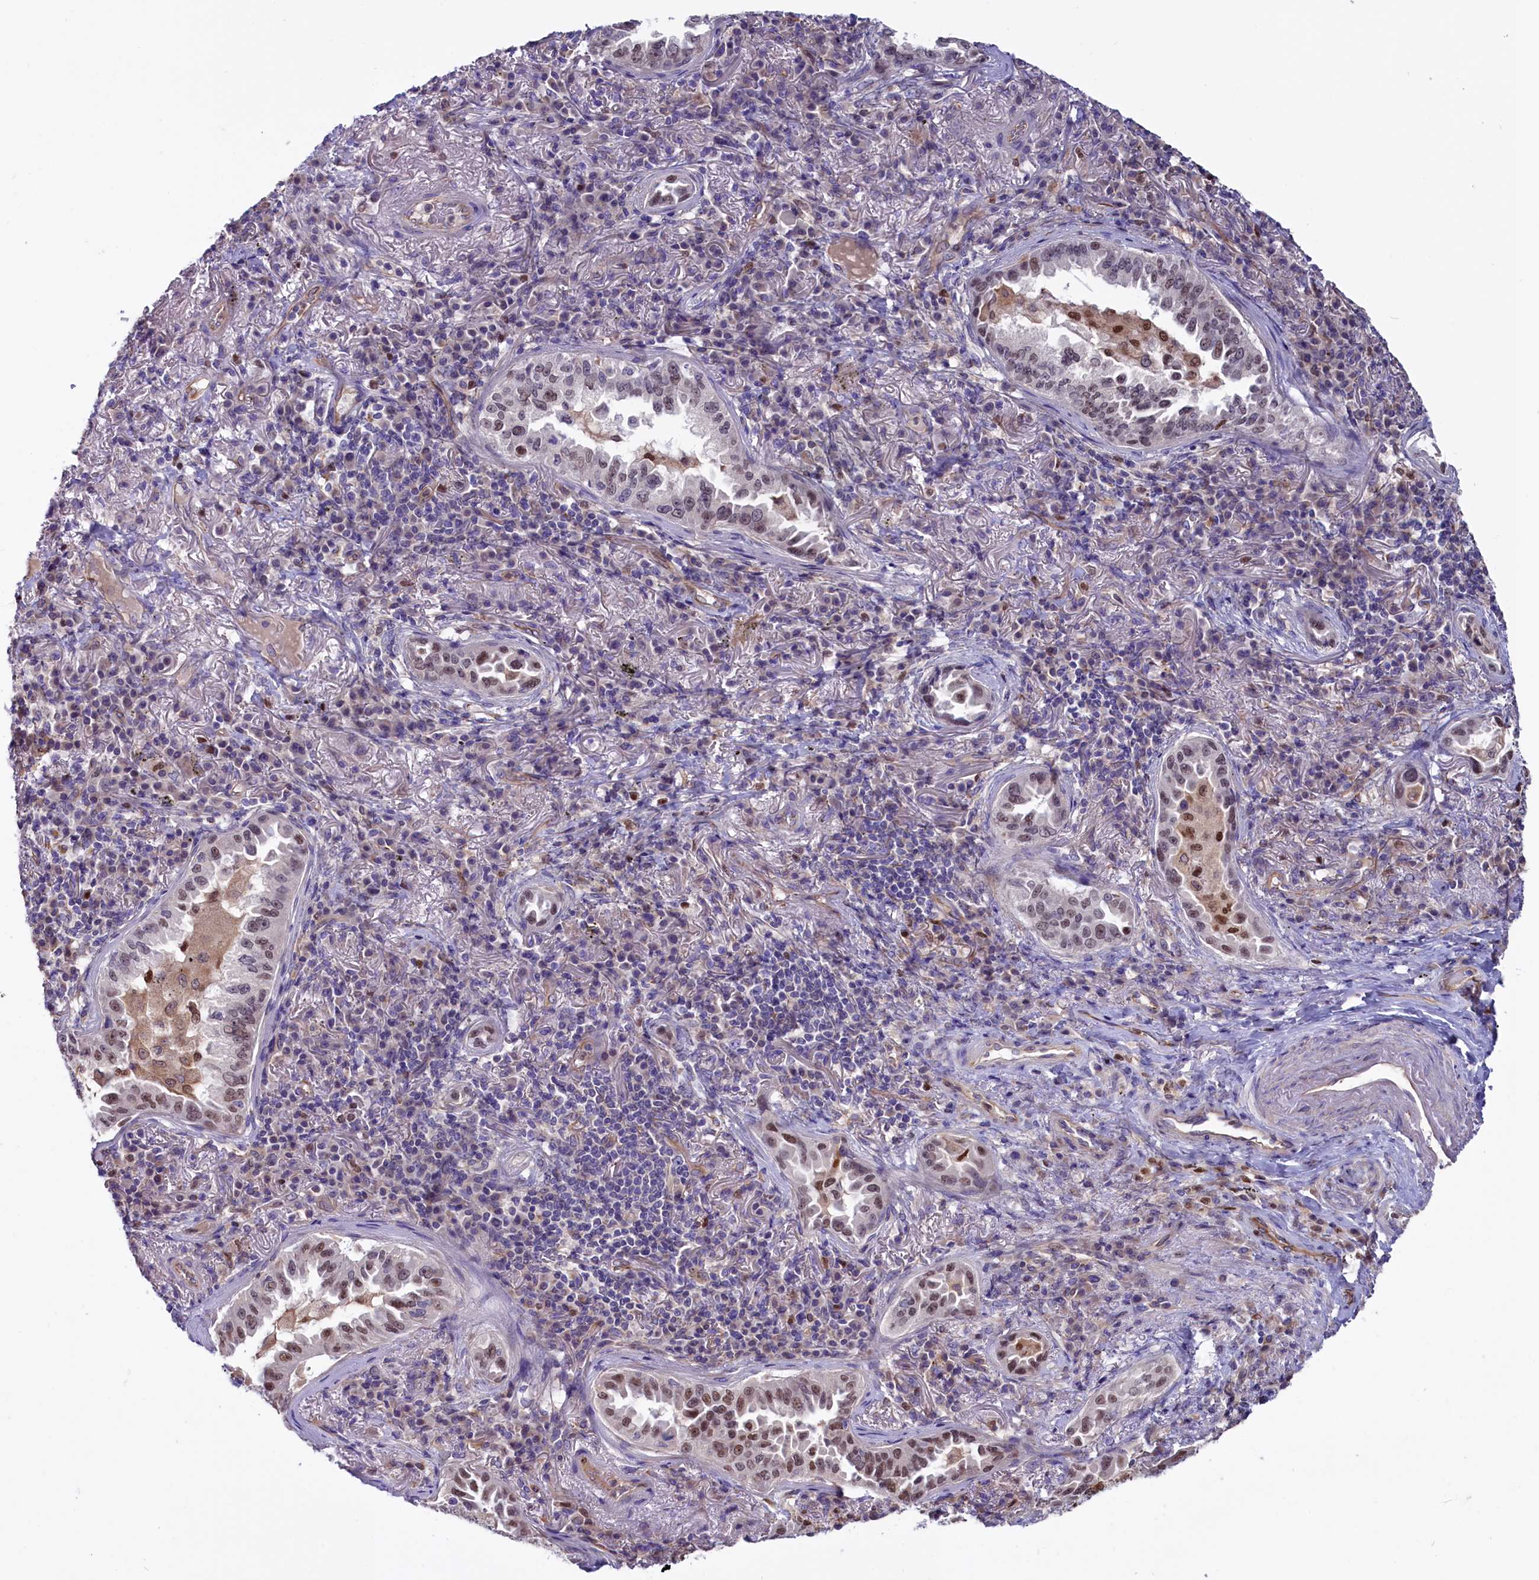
{"staining": {"intensity": "moderate", "quantity": "25%-75%", "location": "nuclear"}, "tissue": "lung cancer", "cell_type": "Tumor cells", "image_type": "cancer", "snomed": [{"axis": "morphology", "description": "Adenocarcinoma, NOS"}, {"axis": "topography", "description": "Lung"}], "caption": "High-power microscopy captured an immunohistochemistry image of lung adenocarcinoma, revealing moderate nuclear staining in approximately 25%-75% of tumor cells.", "gene": "PDILT", "patient": {"sex": "female", "age": 69}}